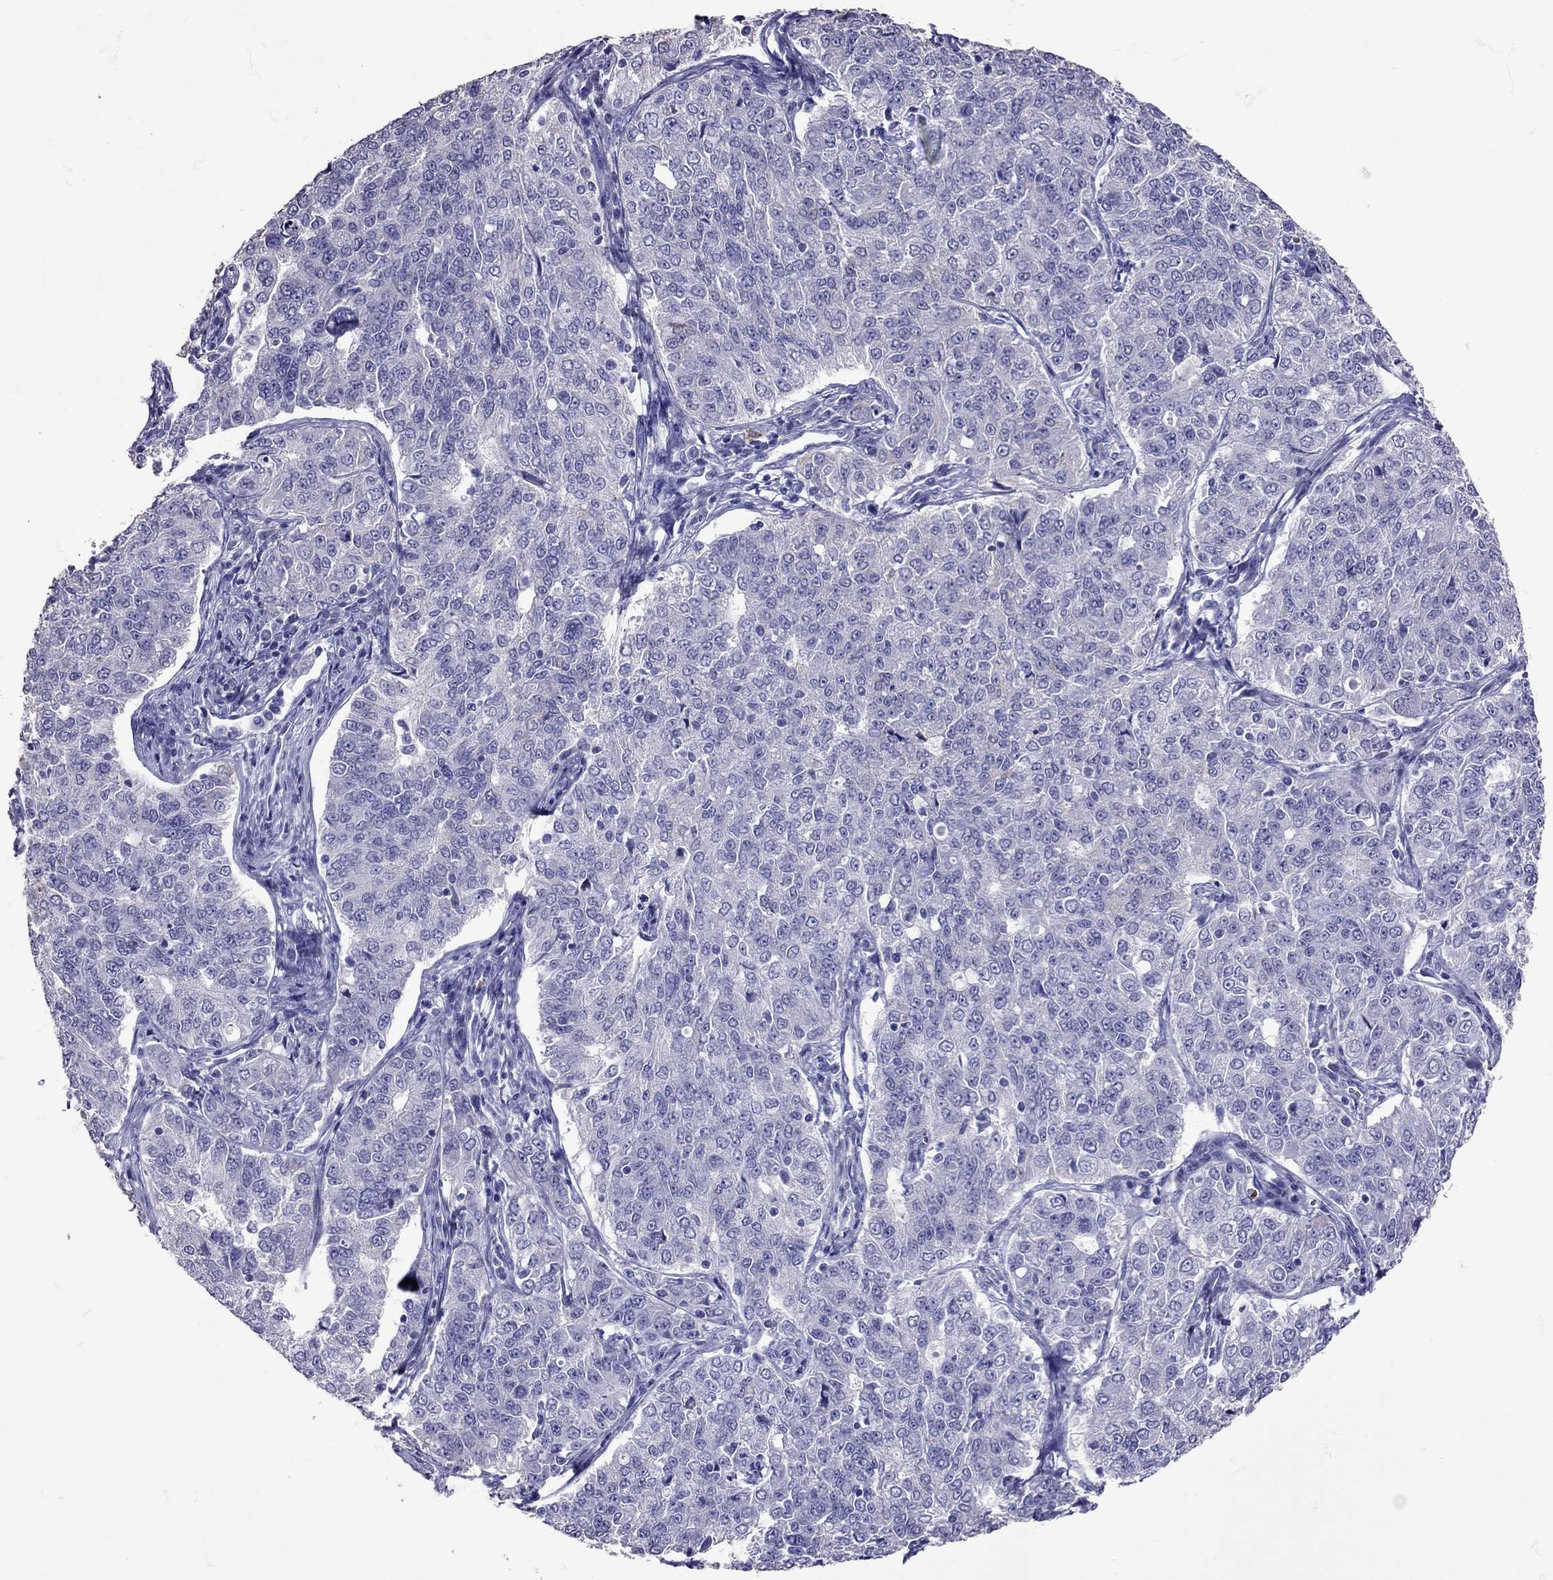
{"staining": {"intensity": "negative", "quantity": "none", "location": "none"}, "tissue": "endometrial cancer", "cell_type": "Tumor cells", "image_type": "cancer", "snomed": [{"axis": "morphology", "description": "Adenocarcinoma, NOS"}, {"axis": "topography", "description": "Endometrium"}], "caption": "This photomicrograph is of endometrial cancer (adenocarcinoma) stained with IHC to label a protein in brown with the nuclei are counter-stained blue. There is no expression in tumor cells.", "gene": "TBR1", "patient": {"sex": "female", "age": 43}}